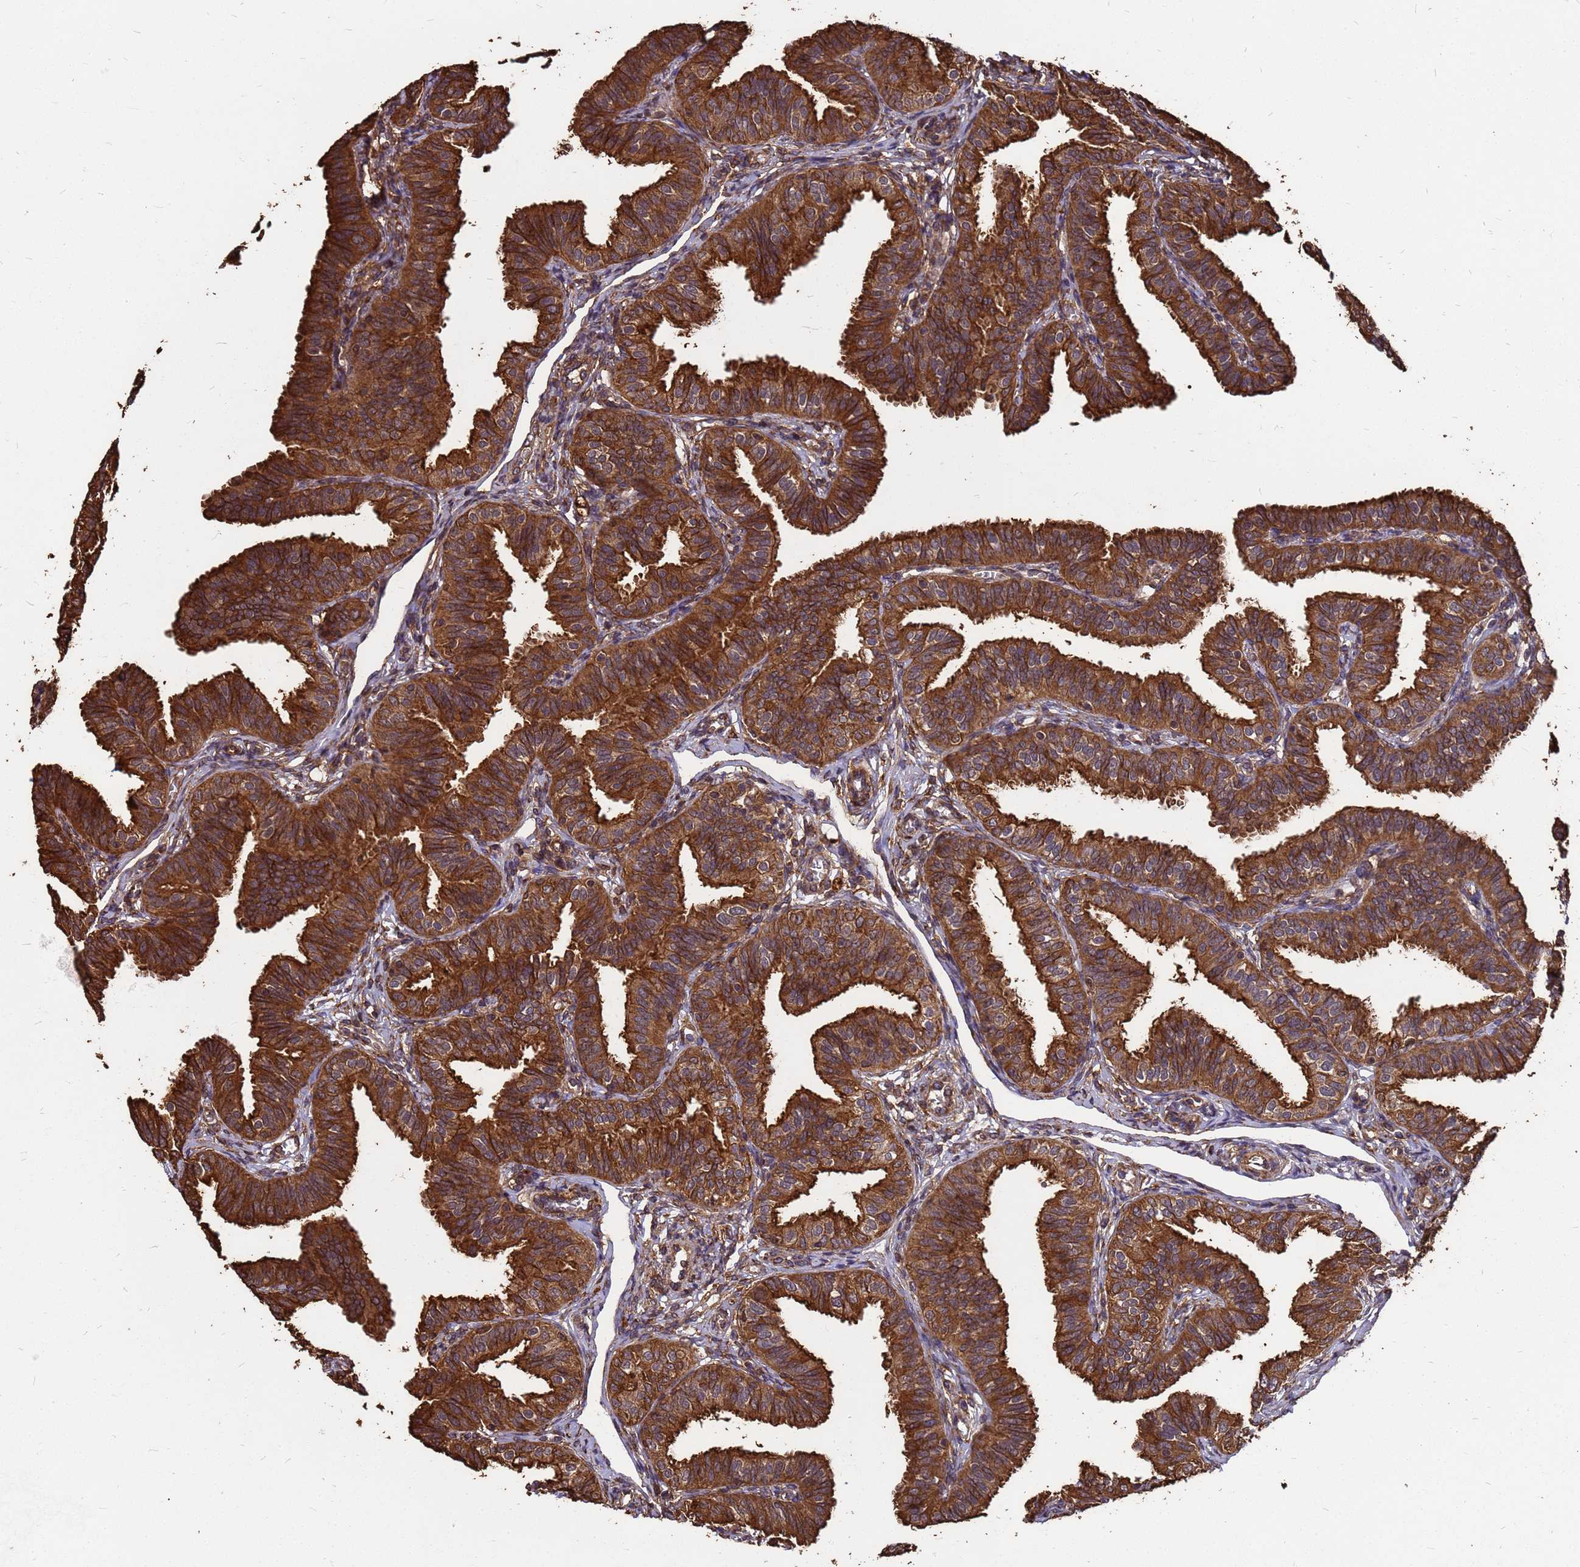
{"staining": {"intensity": "strong", "quantity": ">75%", "location": "cytoplasmic/membranous"}, "tissue": "fallopian tube", "cell_type": "Glandular cells", "image_type": "normal", "snomed": [{"axis": "morphology", "description": "Normal tissue, NOS"}, {"axis": "topography", "description": "Fallopian tube"}], "caption": "Brown immunohistochemical staining in unremarkable fallopian tube reveals strong cytoplasmic/membranous expression in about >75% of glandular cells. (DAB (3,3'-diaminobenzidine) = brown stain, brightfield microscopy at high magnification).", "gene": "ZNF618", "patient": {"sex": "female", "age": 35}}